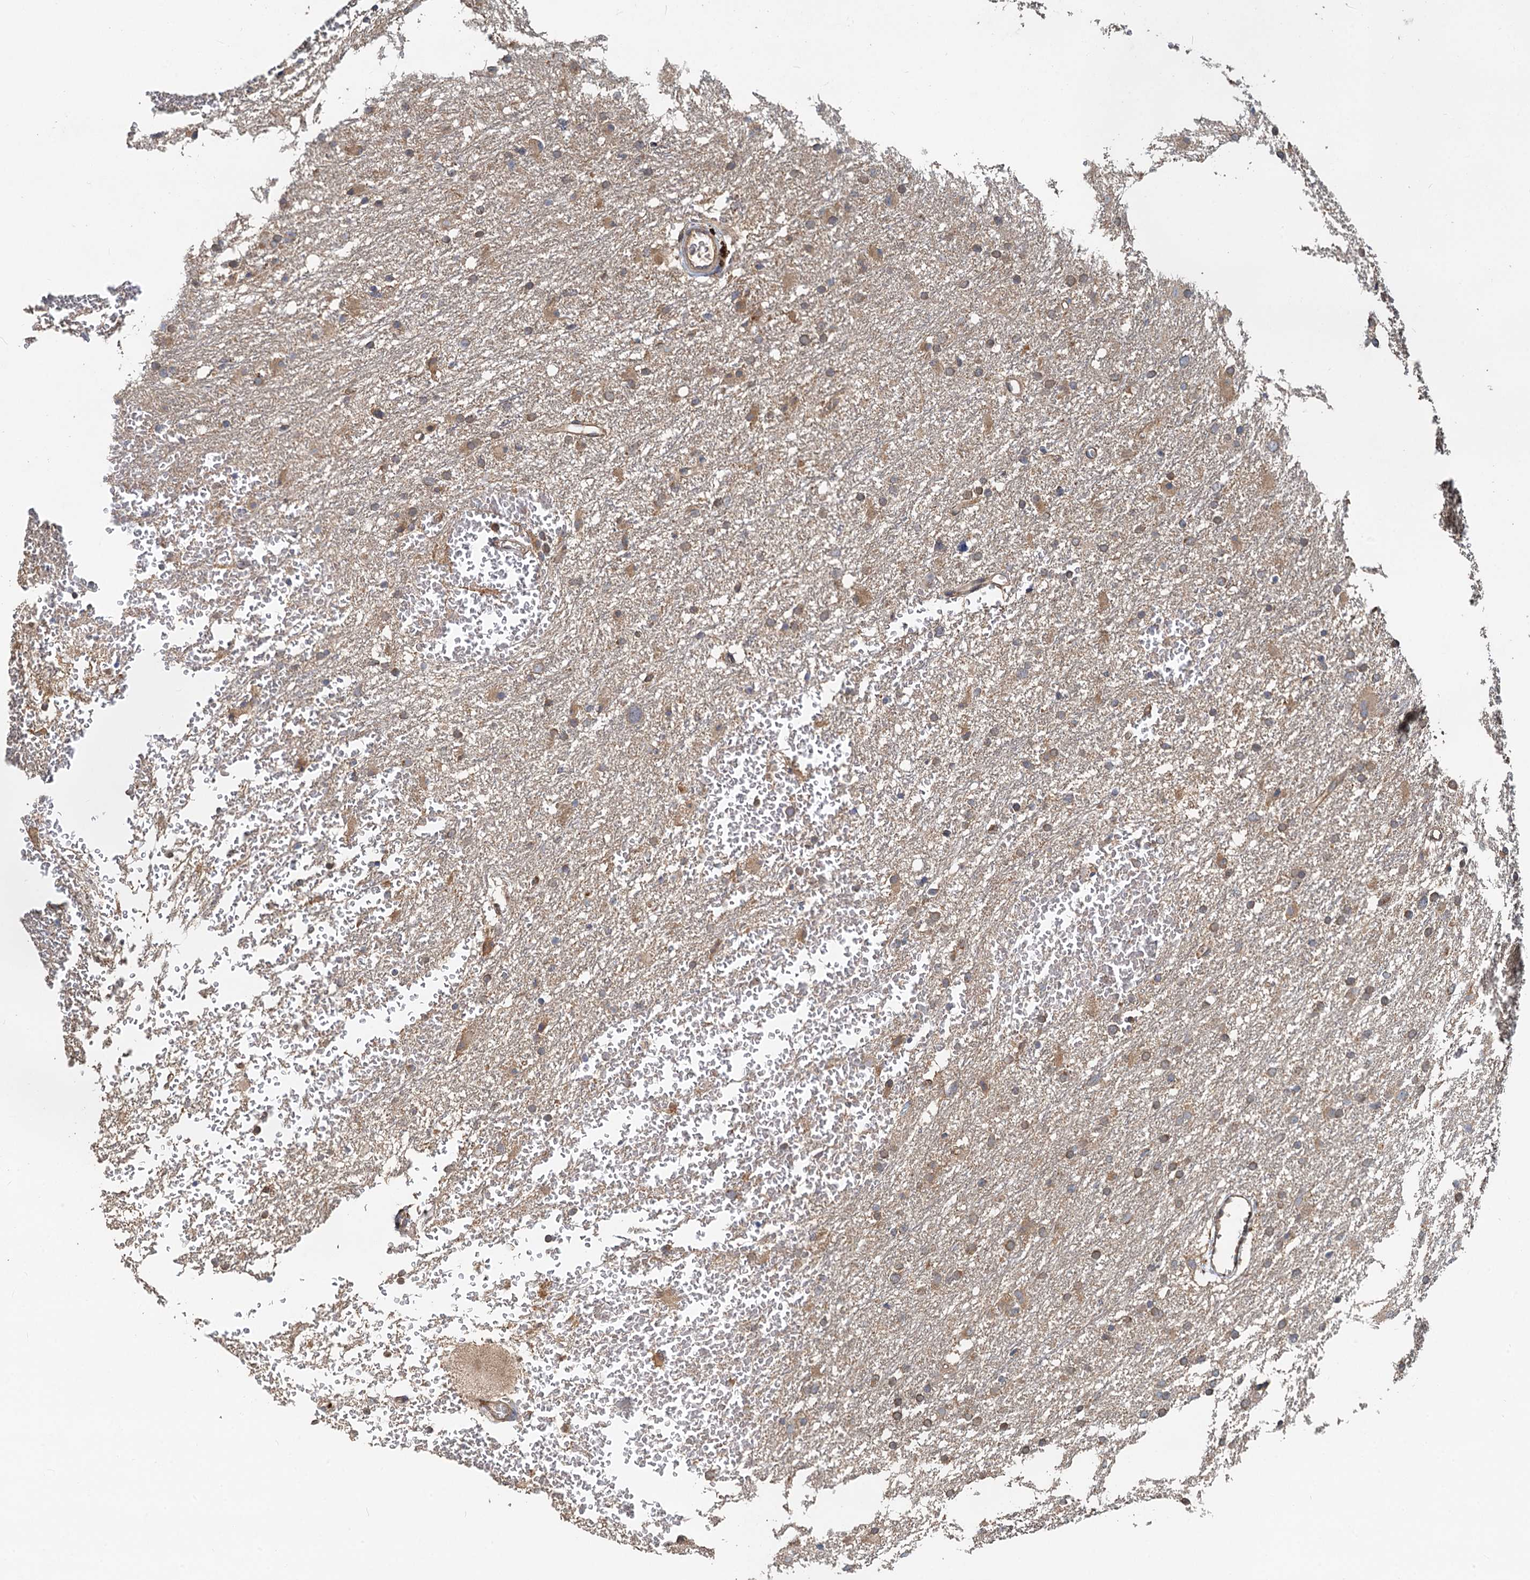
{"staining": {"intensity": "moderate", "quantity": "<25%", "location": "cytoplasmic/membranous"}, "tissue": "glioma", "cell_type": "Tumor cells", "image_type": "cancer", "snomed": [{"axis": "morphology", "description": "Glioma, malignant, High grade"}, {"axis": "topography", "description": "Cerebral cortex"}], "caption": "A brown stain labels moderate cytoplasmic/membranous staining of a protein in human glioma tumor cells.", "gene": "HYI", "patient": {"sex": "female", "age": 36}}